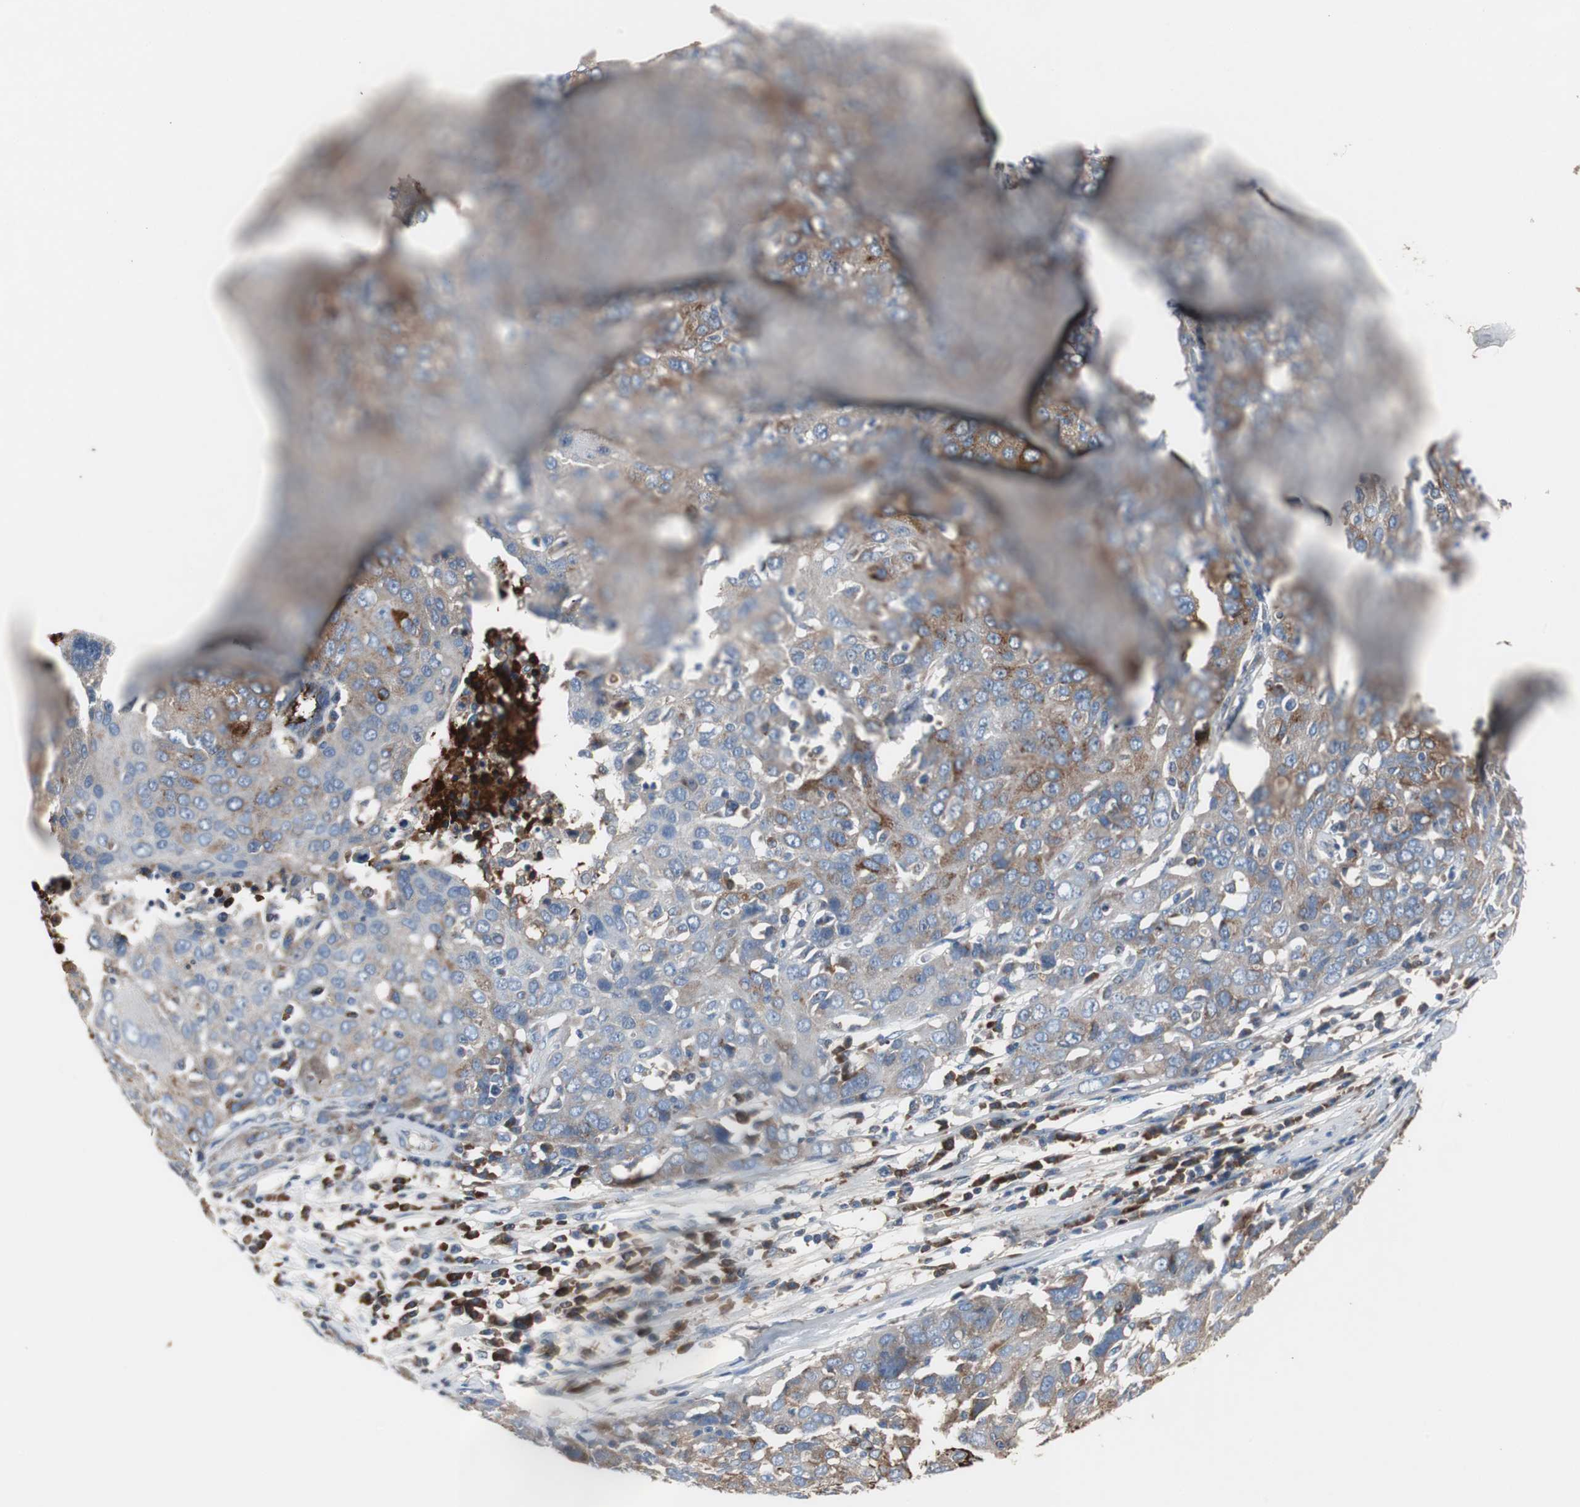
{"staining": {"intensity": "weak", "quantity": "25%-75%", "location": "cytoplasmic/membranous"}, "tissue": "ovarian cancer", "cell_type": "Tumor cells", "image_type": "cancer", "snomed": [{"axis": "morphology", "description": "Carcinoma, endometroid"}, {"axis": "topography", "description": "Ovary"}], "caption": "Endometroid carcinoma (ovarian) was stained to show a protein in brown. There is low levels of weak cytoplasmic/membranous expression in approximately 25%-75% of tumor cells.", "gene": "SORT1", "patient": {"sex": "female", "age": 50}}